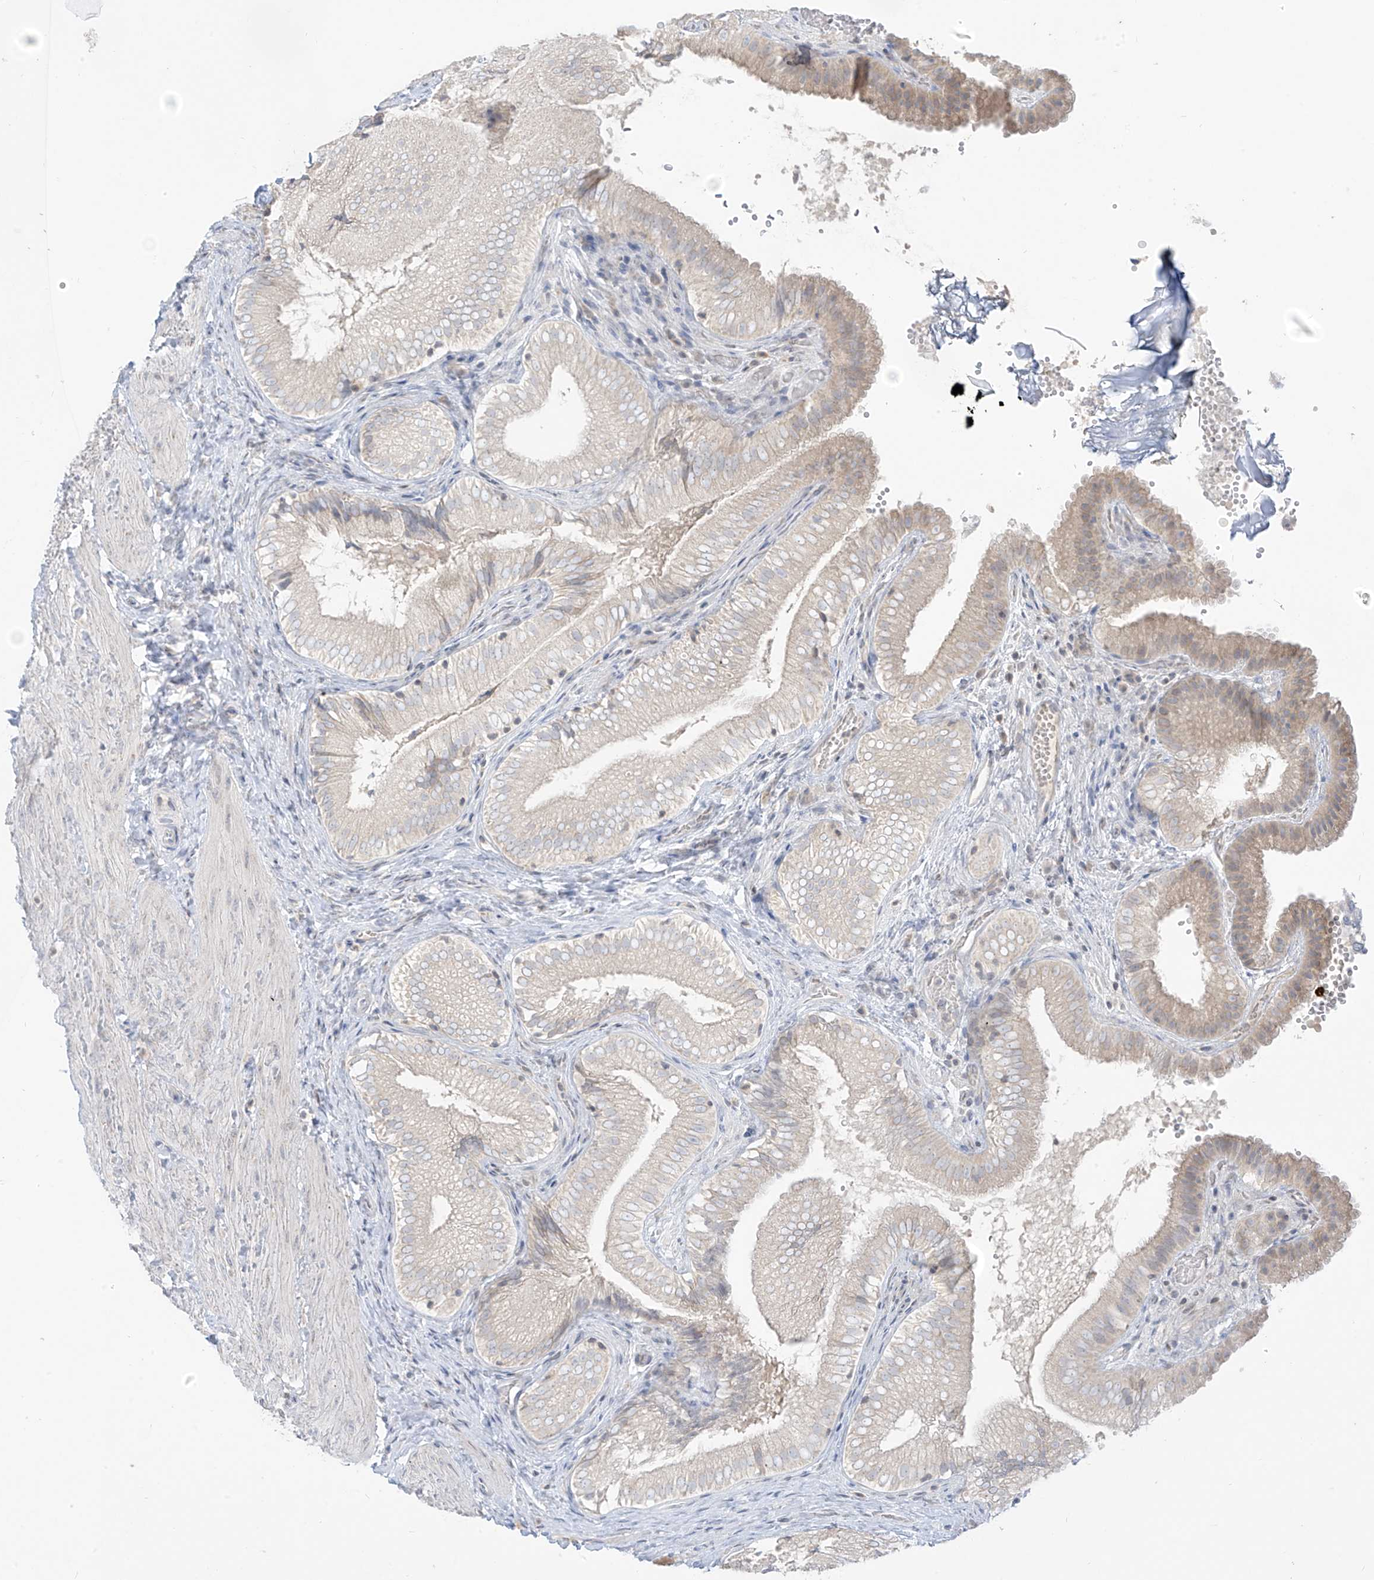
{"staining": {"intensity": "weak", "quantity": "<25%", "location": "cytoplasmic/membranous"}, "tissue": "gallbladder", "cell_type": "Glandular cells", "image_type": "normal", "snomed": [{"axis": "morphology", "description": "Normal tissue, NOS"}, {"axis": "topography", "description": "Gallbladder"}], "caption": "Protein analysis of normal gallbladder displays no significant staining in glandular cells.", "gene": "C2orf42", "patient": {"sex": "female", "age": 30}}